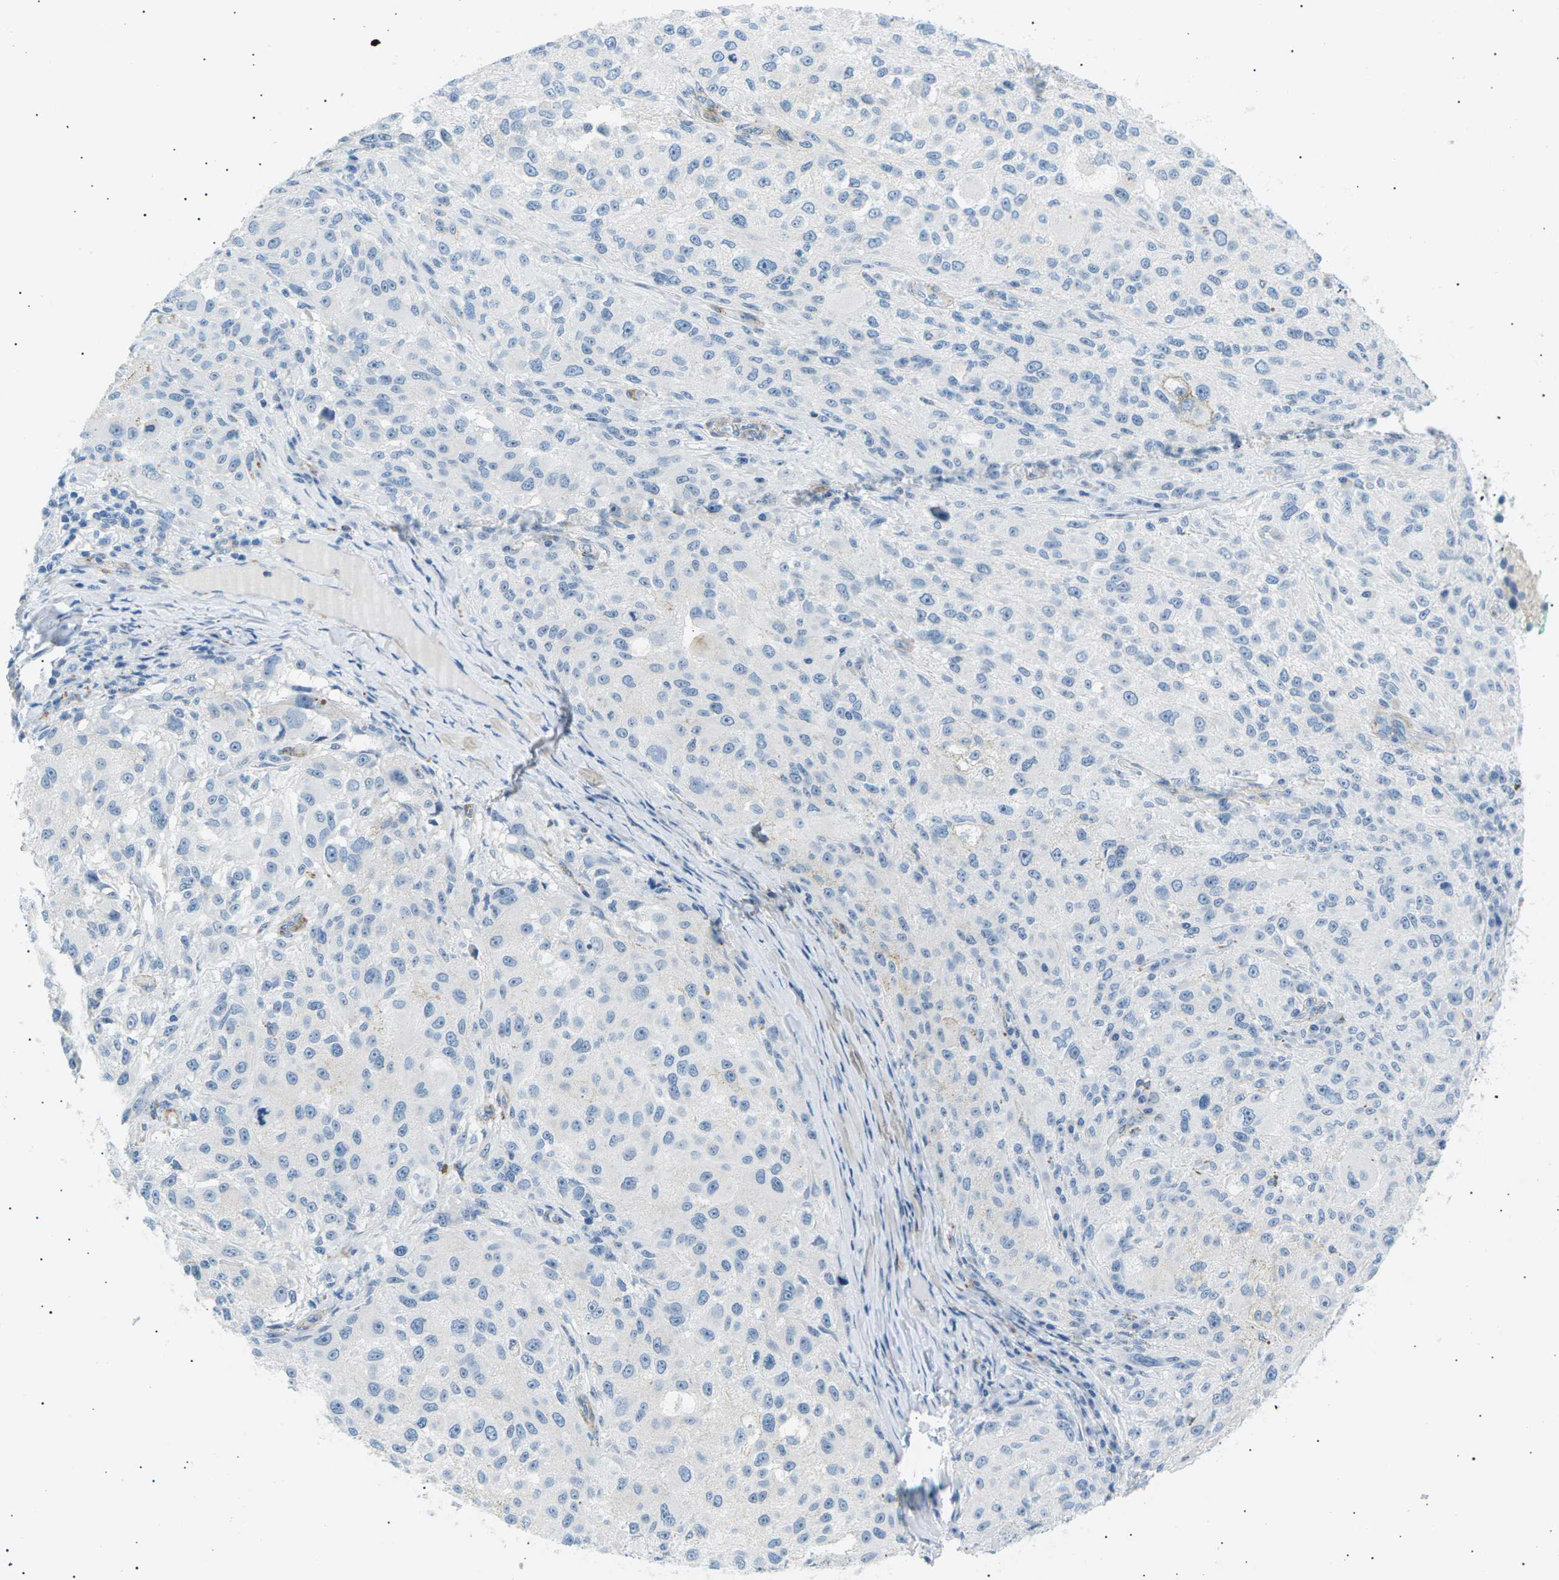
{"staining": {"intensity": "negative", "quantity": "none", "location": "none"}, "tissue": "melanoma", "cell_type": "Tumor cells", "image_type": "cancer", "snomed": [{"axis": "morphology", "description": "Necrosis, NOS"}, {"axis": "morphology", "description": "Malignant melanoma, NOS"}, {"axis": "topography", "description": "Skin"}], "caption": "DAB immunohistochemical staining of melanoma displays no significant staining in tumor cells. (DAB (3,3'-diaminobenzidine) IHC visualized using brightfield microscopy, high magnification).", "gene": "SEPTIN5", "patient": {"sex": "female", "age": 87}}